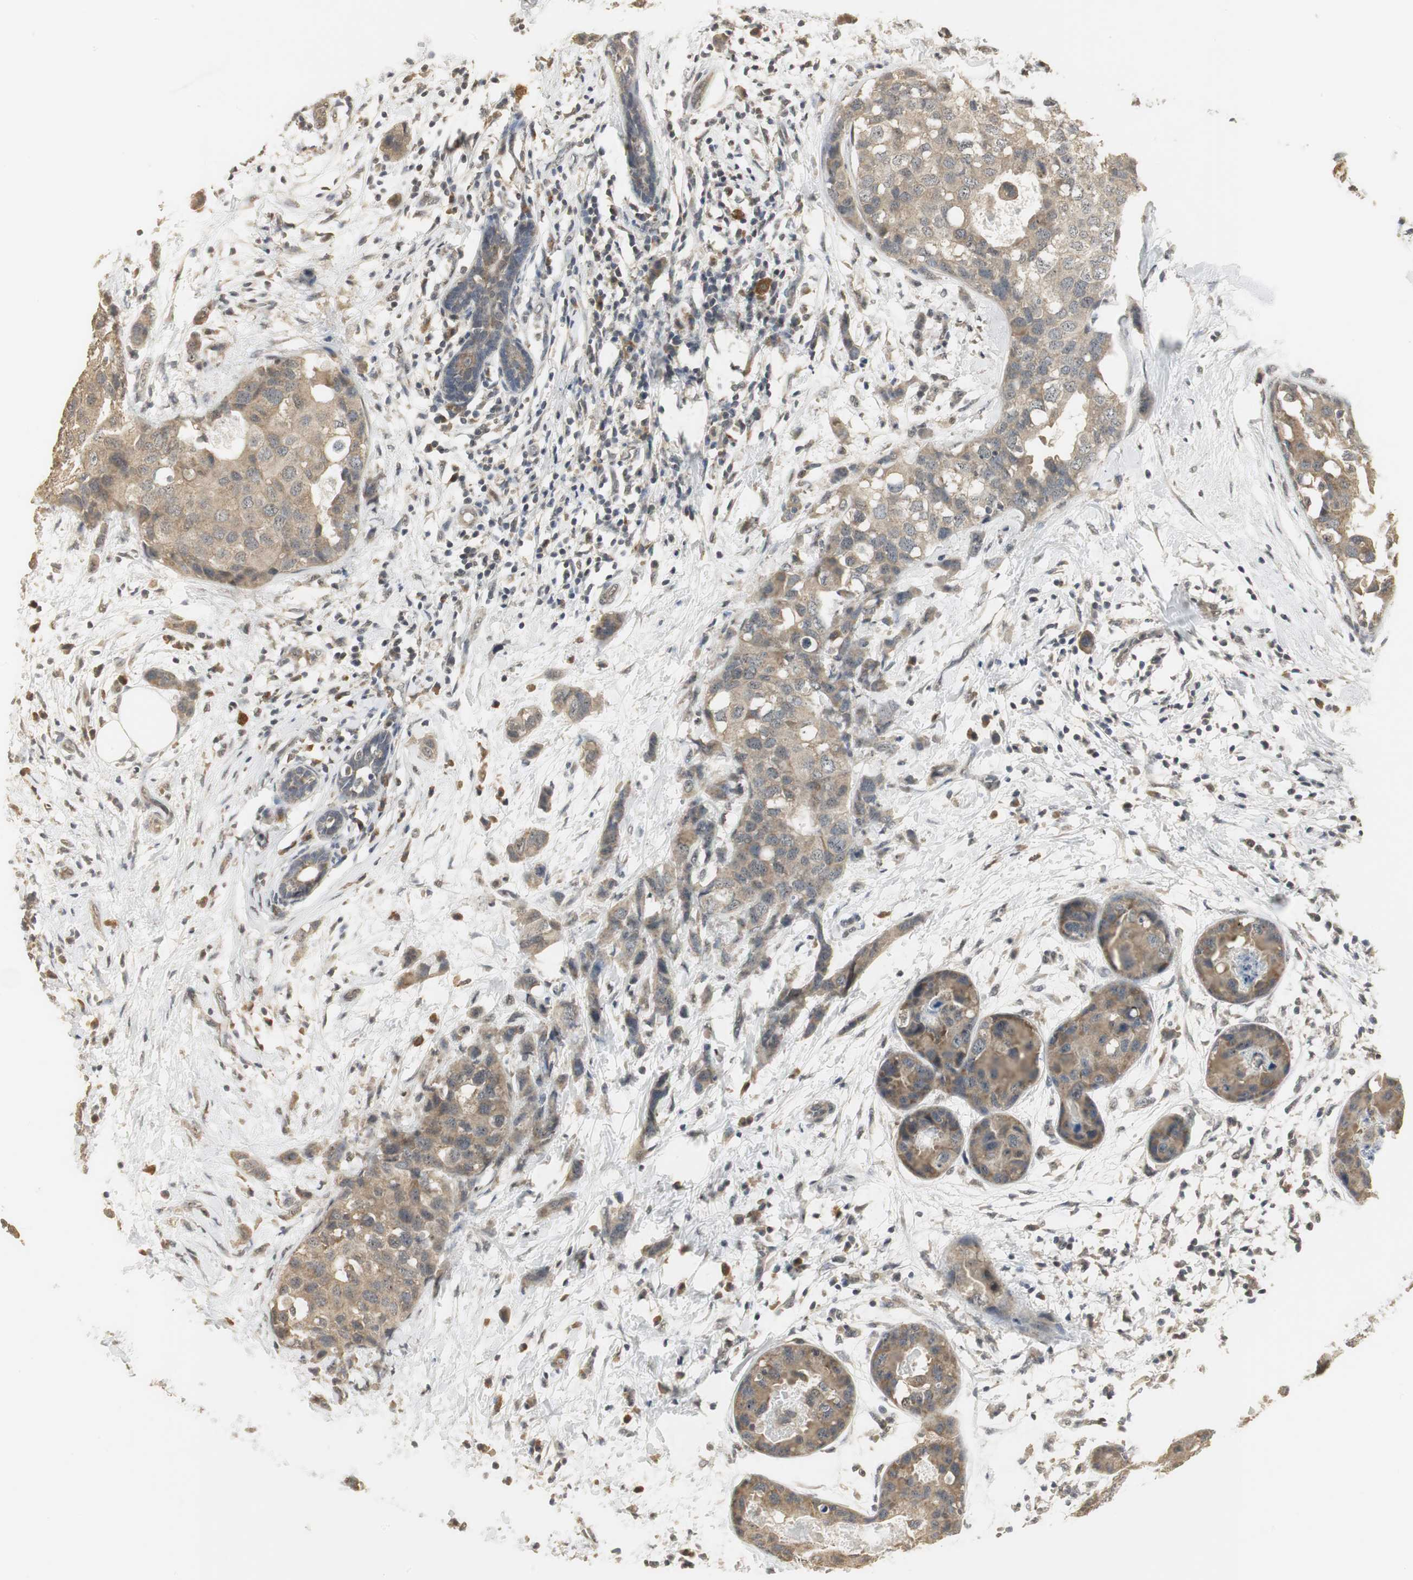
{"staining": {"intensity": "moderate", "quantity": ">75%", "location": "cytoplasmic/membranous"}, "tissue": "breast cancer", "cell_type": "Tumor cells", "image_type": "cancer", "snomed": [{"axis": "morphology", "description": "Normal tissue, NOS"}, {"axis": "morphology", "description": "Duct carcinoma"}, {"axis": "topography", "description": "Breast"}], "caption": "Breast infiltrating ductal carcinoma stained for a protein (brown) exhibits moderate cytoplasmic/membranous positive staining in approximately >75% of tumor cells.", "gene": "ELOA", "patient": {"sex": "female", "age": 50}}